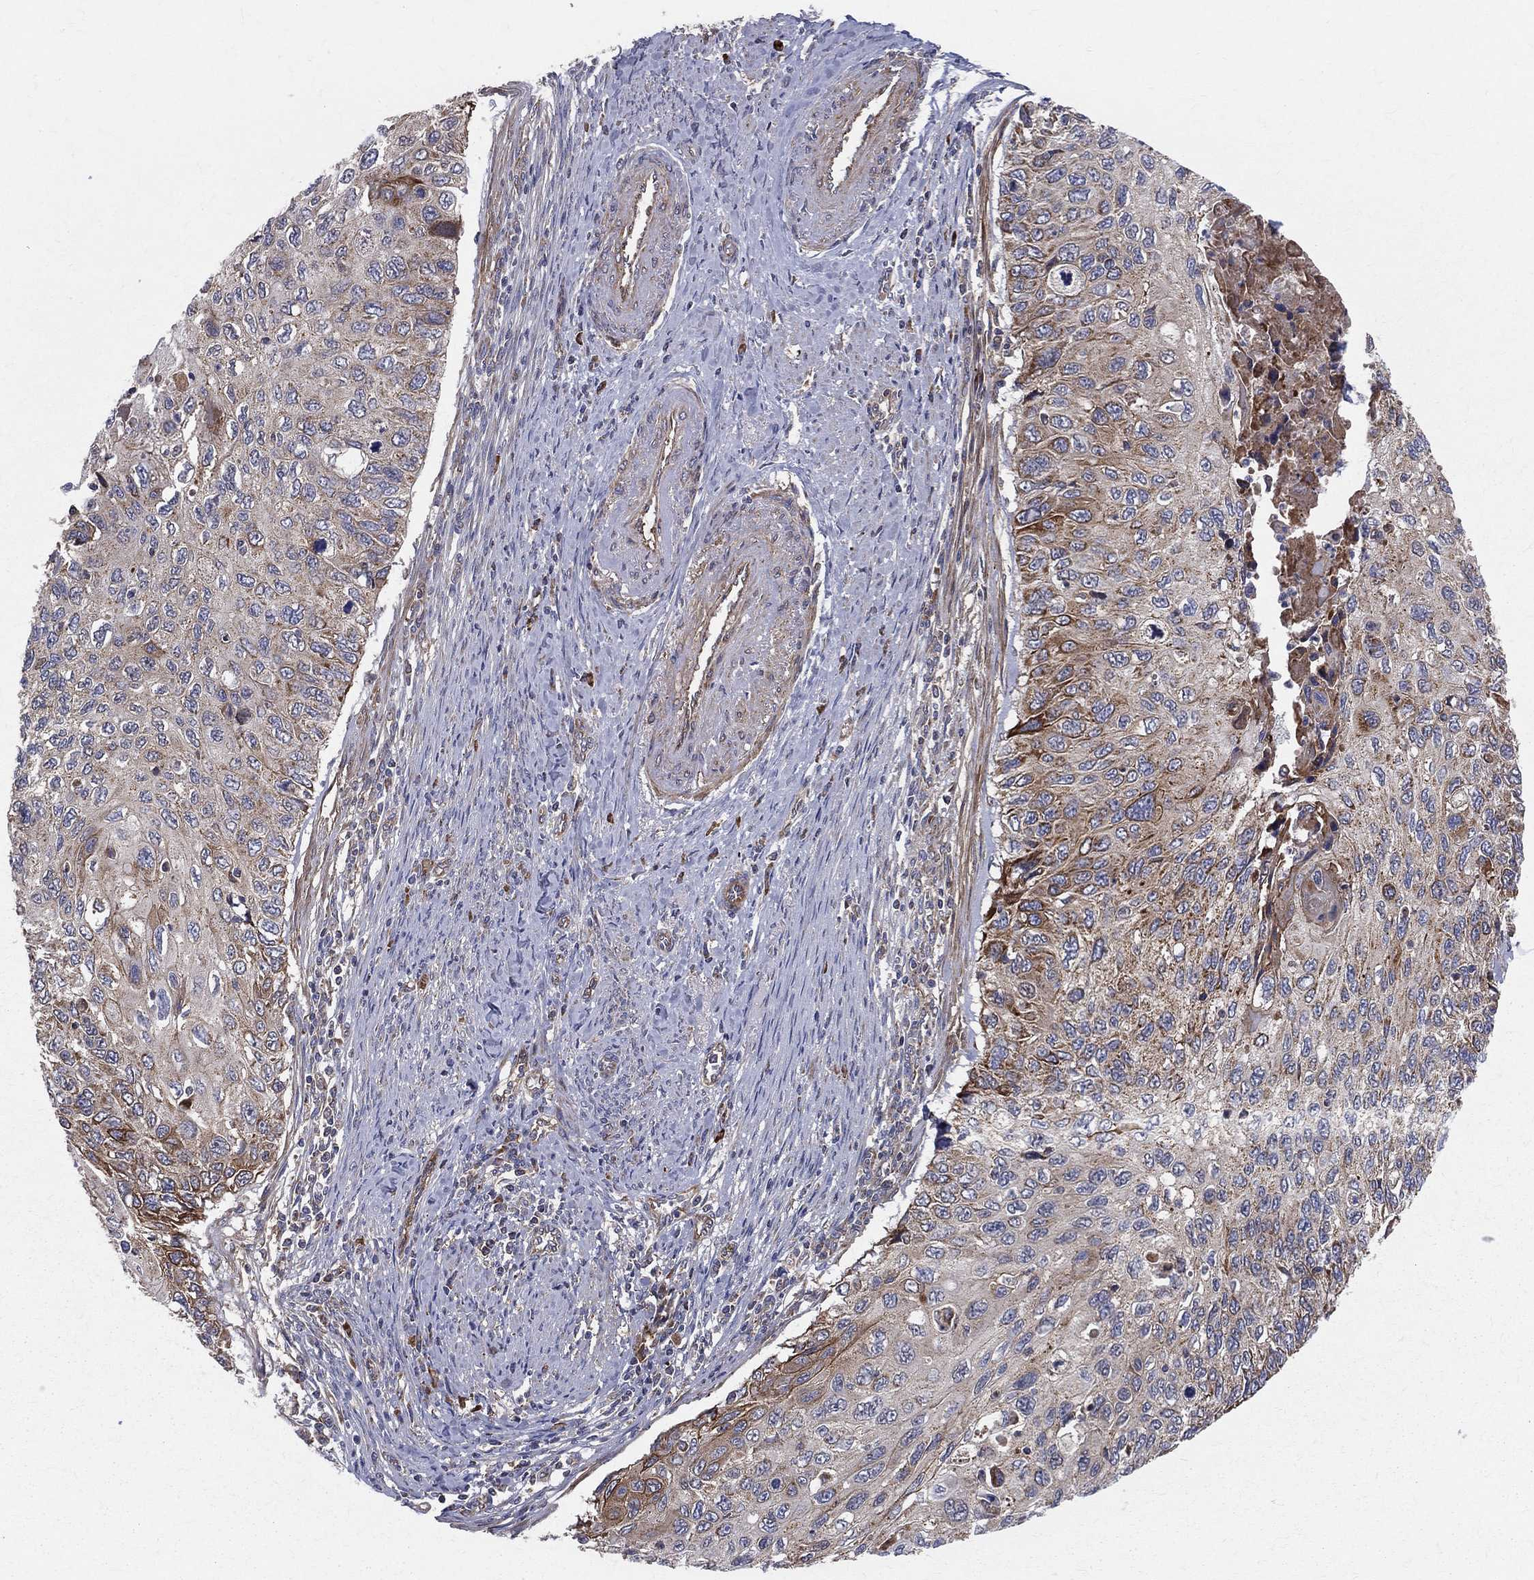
{"staining": {"intensity": "moderate", "quantity": "25%-75%", "location": "cytoplasmic/membranous"}, "tissue": "cervical cancer", "cell_type": "Tumor cells", "image_type": "cancer", "snomed": [{"axis": "morphology", "description": "Squamous cell carcinoma, NOS"}, {"axis": "topography", "description": "Cervix"}], "caption": "High-magnification brightfield microscopy of squamous cell carcinoma (cervical) stained with DAB (brown) and counterstained with hematoxylin (blue). tumor cells exhibit moderate cytoplasmic/membranous expression is identified in about25%-75% of cells. (brown staining indicates protein expression, while blue staining denotes nuclei).", "gene": "MIX23", "patient": {"sex": "female", "age": 70}}